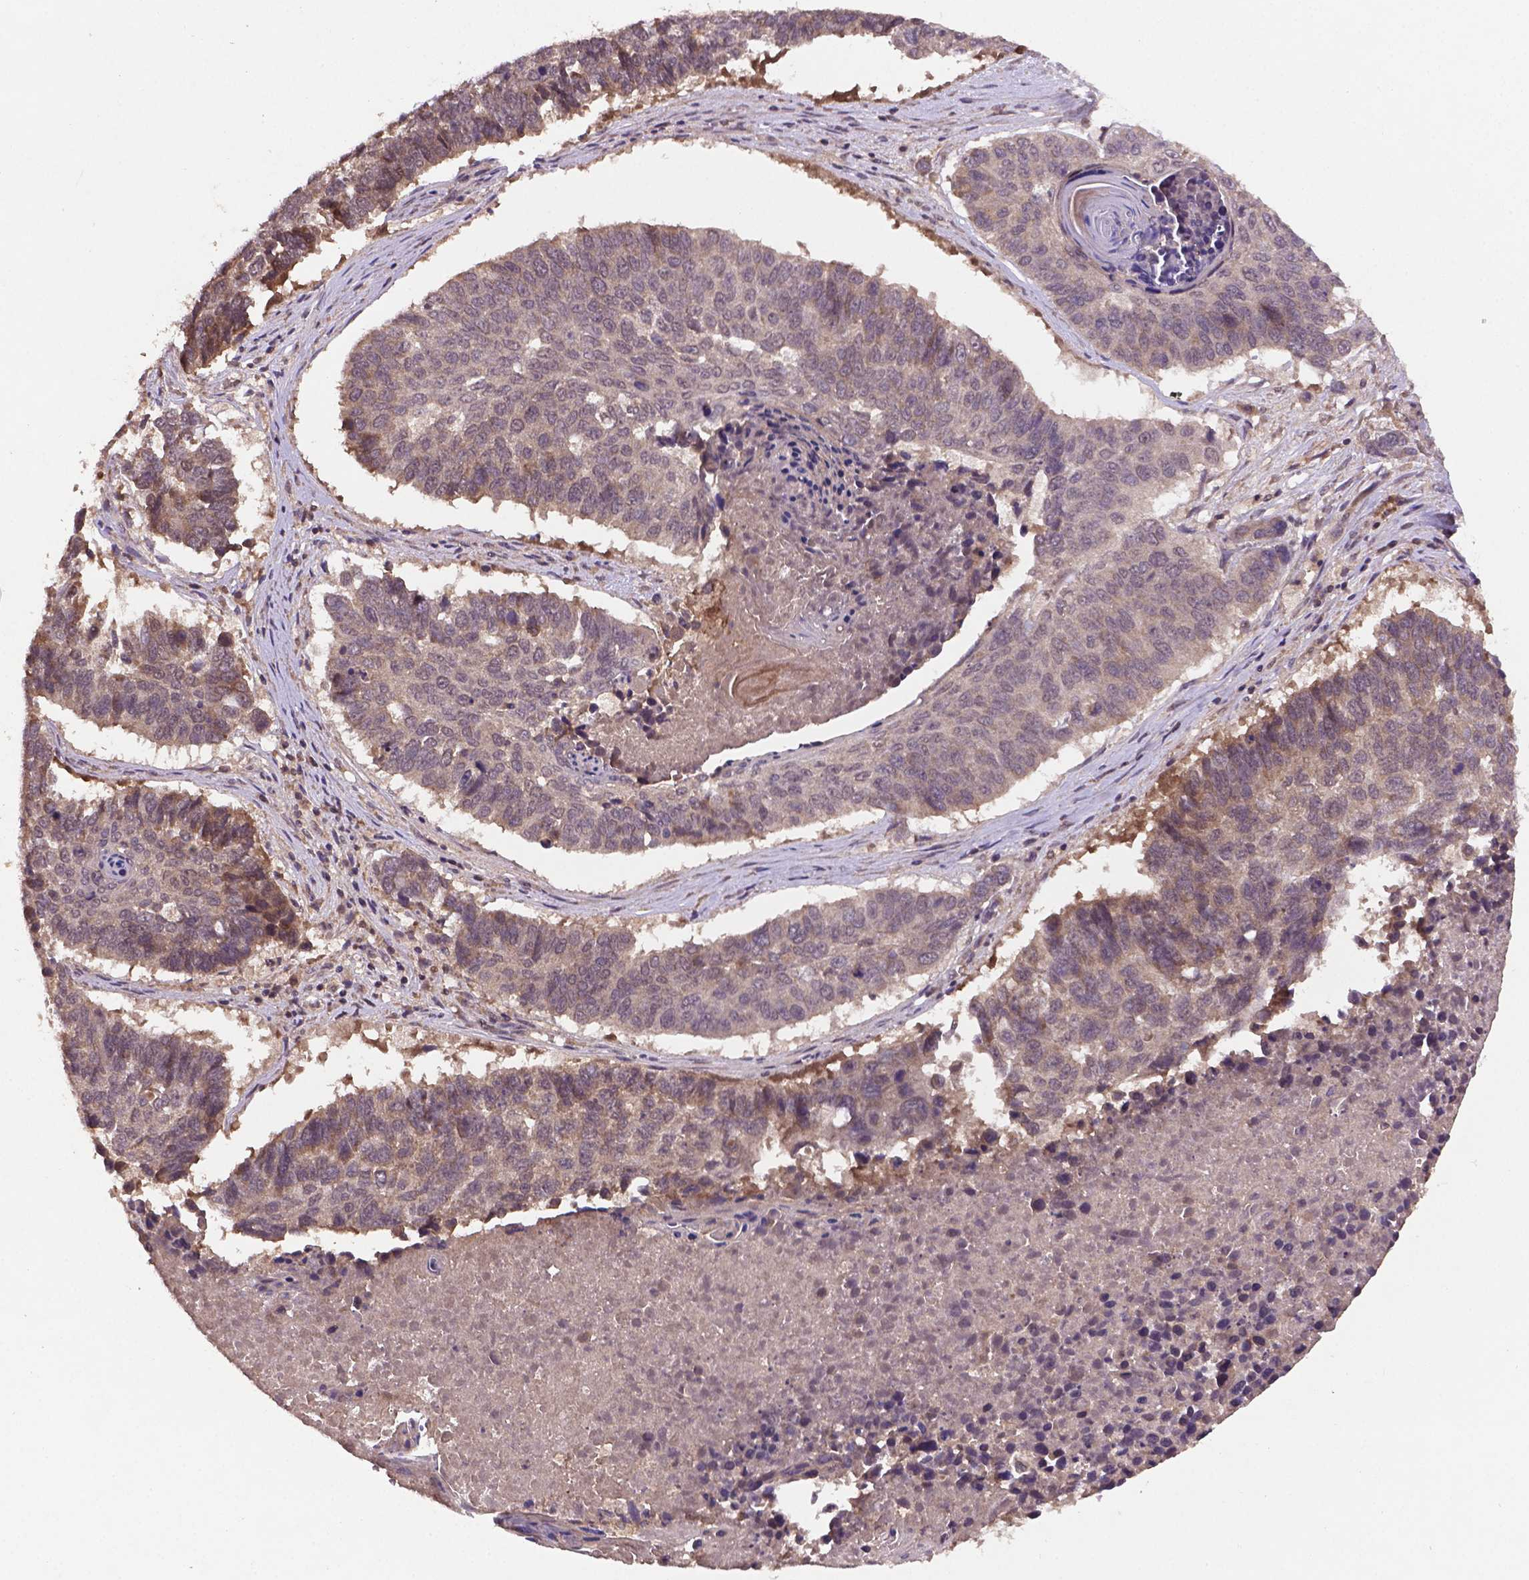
{"staining": {"intensity": "negative", "quantity": "none", "location": "none"}, "tissue": "lung cancer", "cell_type": "Tumor cells", "image_type": "cancer", "snomed": [{"axis": "morphology", "description": "Squamous cell carcinoma, NOS"}, {"axis": "topography", "description": "Lung"}], "caption": "Immunohistochemistry (IHC) image of neoplastic tissue: lung cancer (squamous cell carcinoma) stained with DAB displays no significant protein positivity in tumor cells.", "gene": "NIPAL2", "patient": {"sex": "male", "age": 73}}